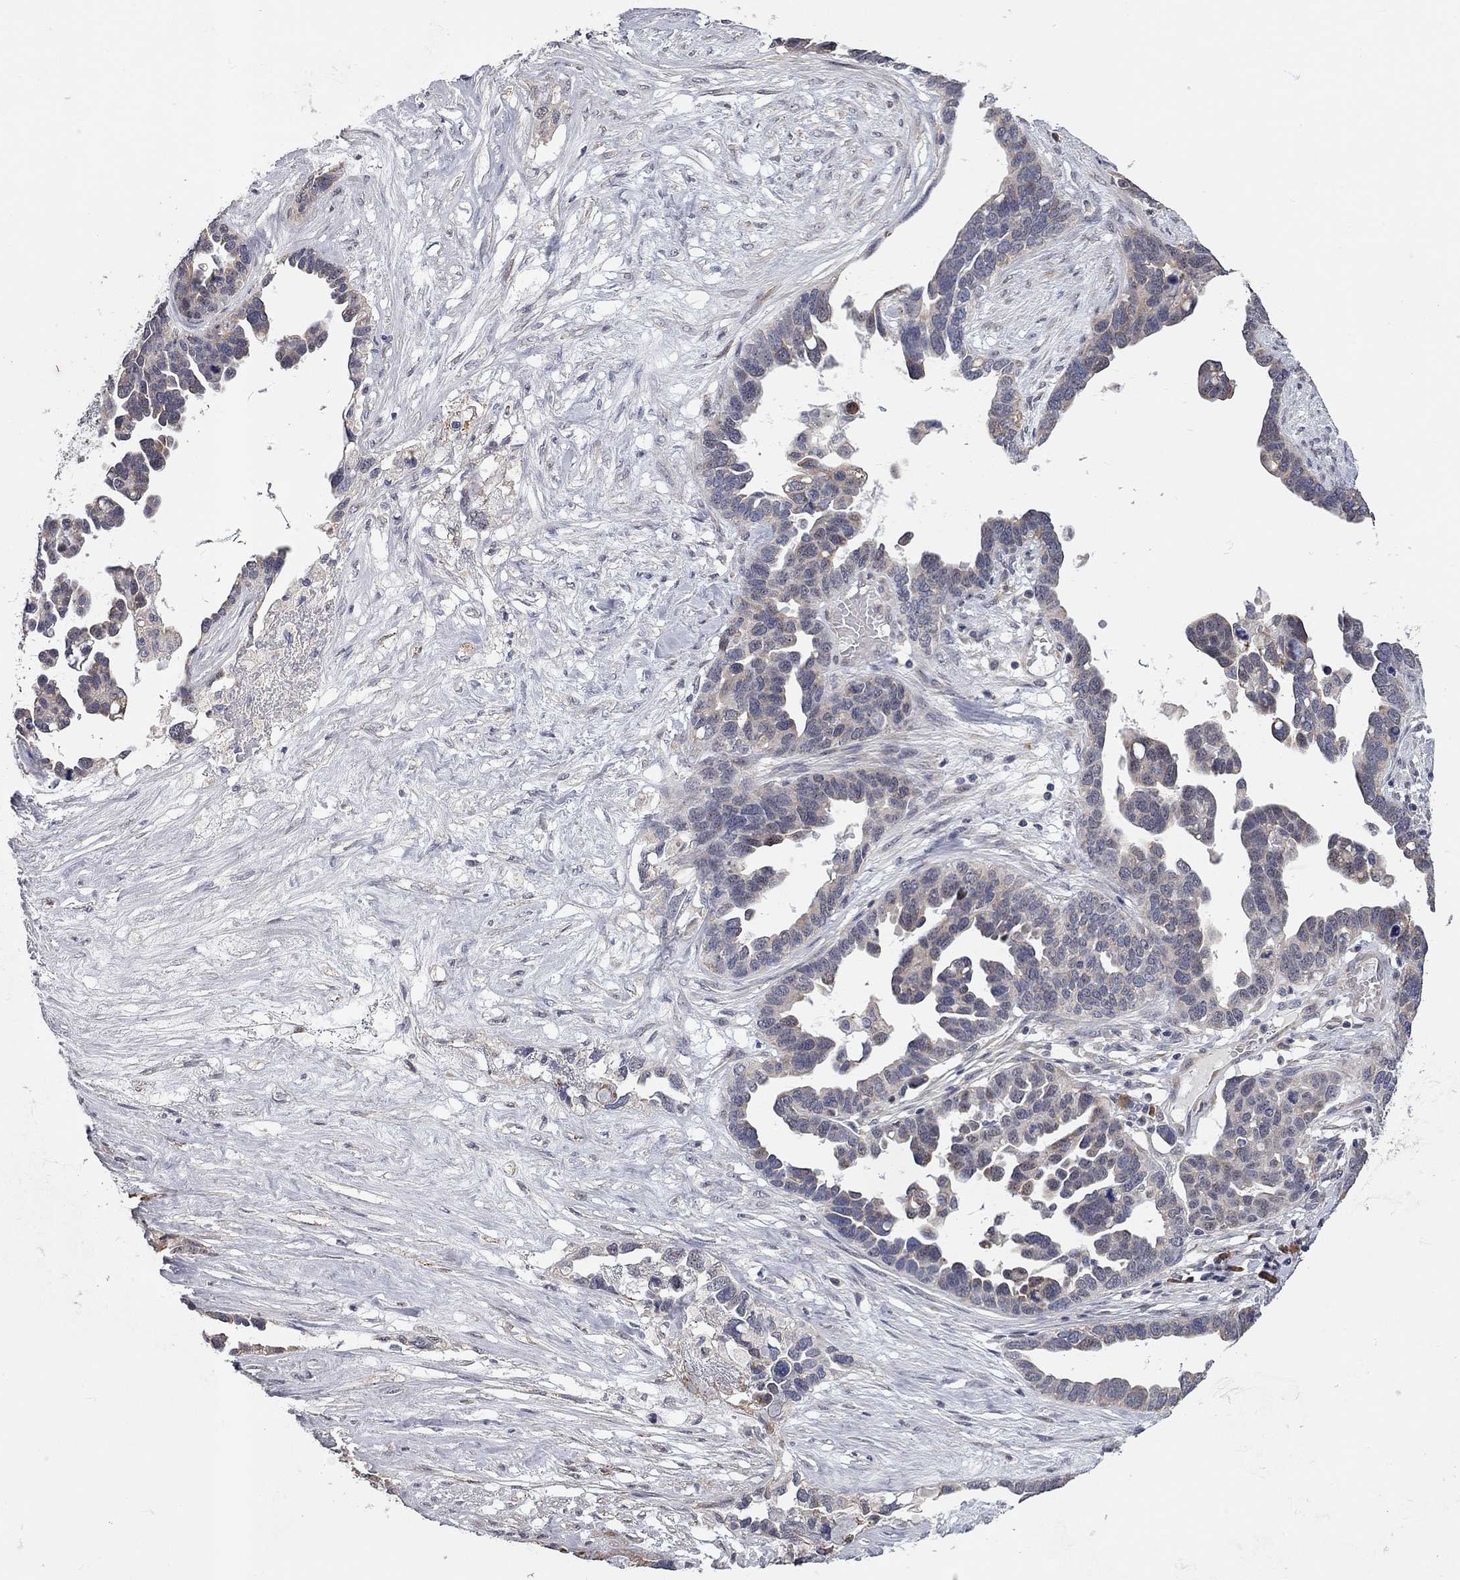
{"staining": {"intensity": "negative", "quantity": "none", "location": "none"}, "tissue": "ovarian cancer", "cell_type": "Tumor cells", "image_type": "cancer", "snomed": [{"axis": "morphology", "description": "Cystadenocarcinoma, serous, NOS"}, {"axis": "topography", "description": "Ovary"}], "caption": "A high-resolution image shows immunohistochemistry (IHC) staining of serous cystadenocarcinoma (ovarian), which shows no significant positivity in tumor cells. (Brightfield microscopy of DAB (3,3'-diaminobenzidine) immunohistochemistry (IHC) at high magnification).", "gene": "XAGE2", "patient": {"sex": "female", "age": 54}}